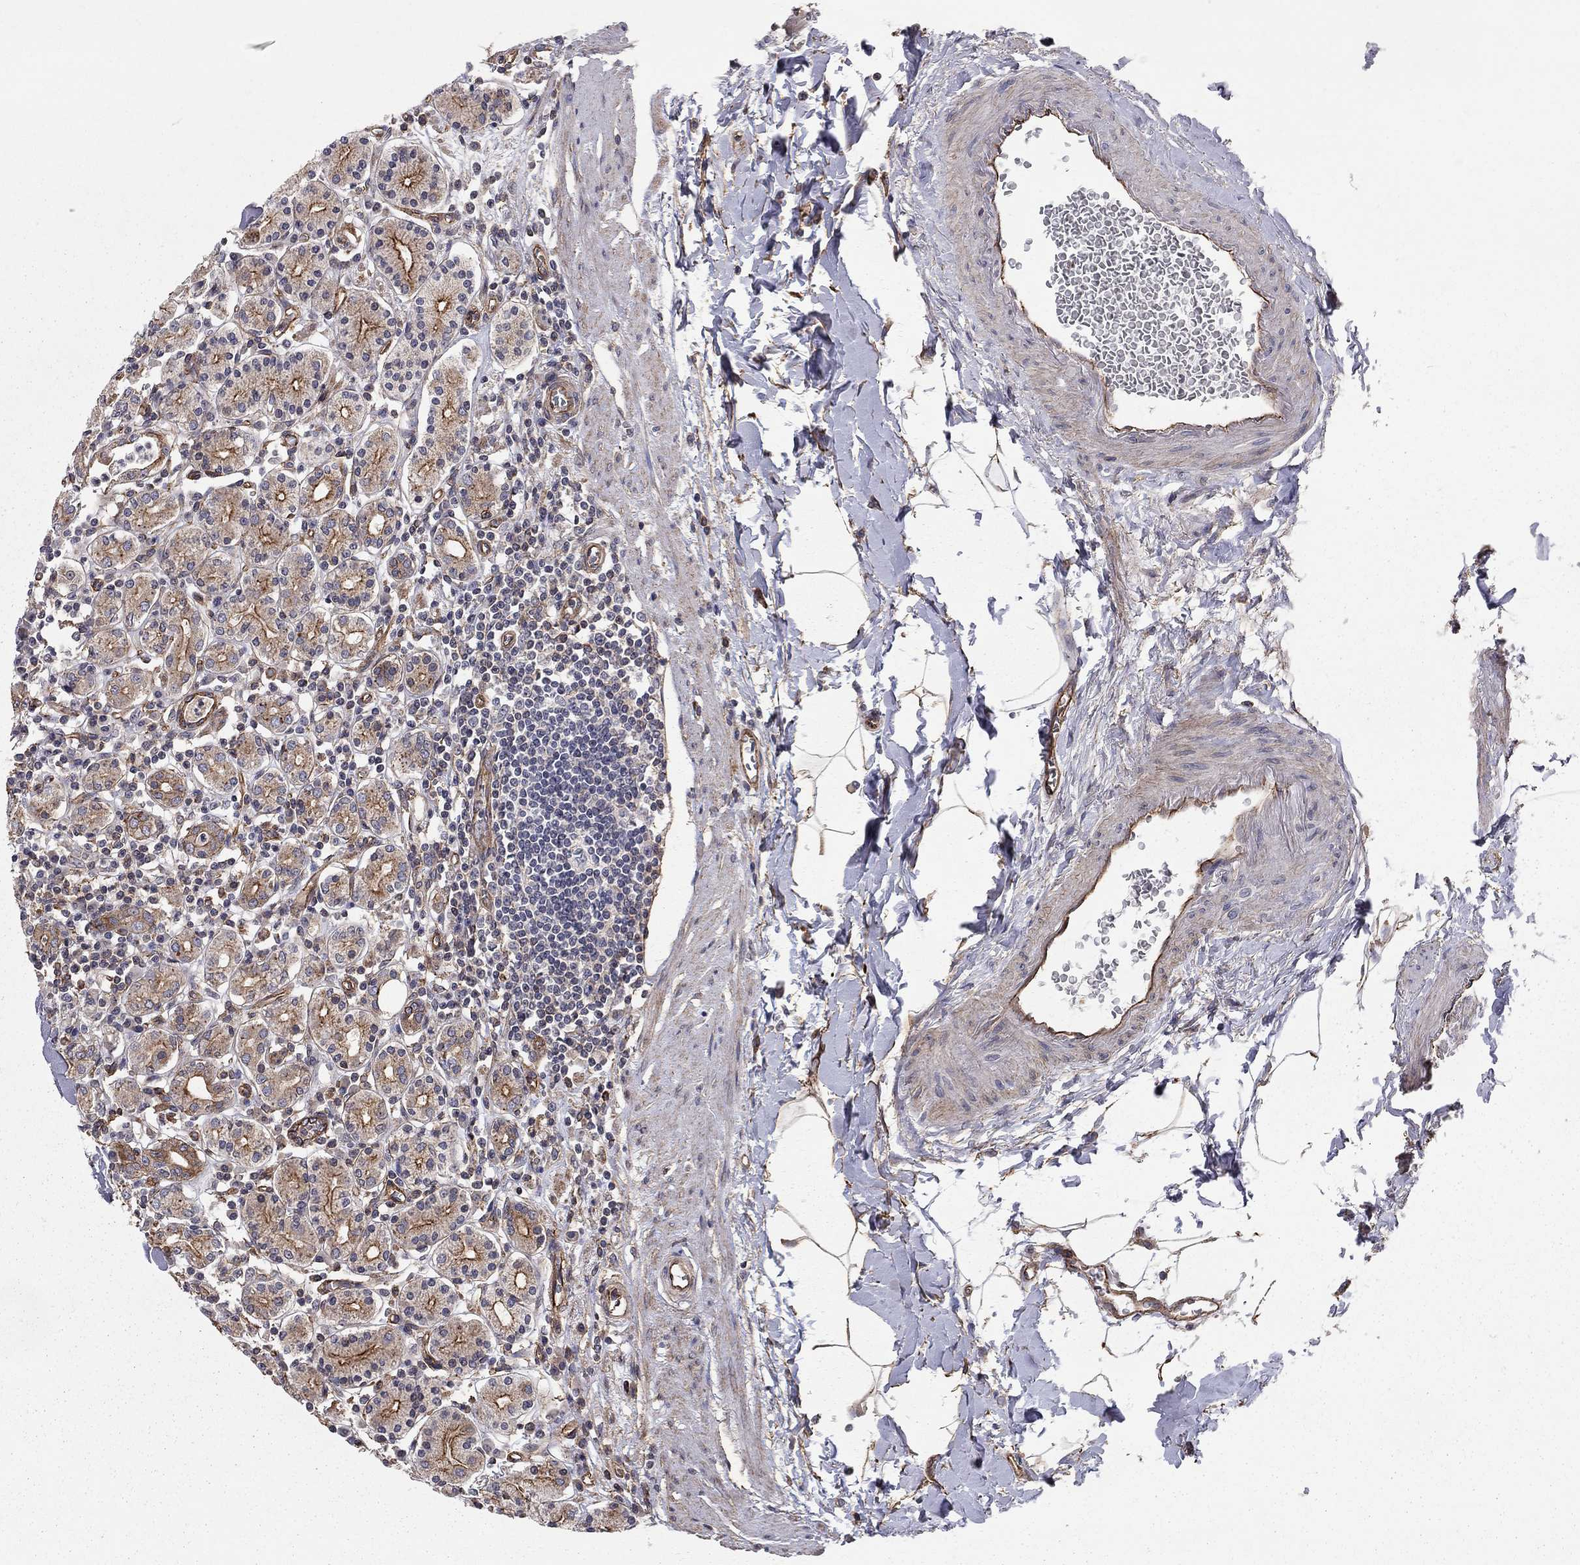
{"staining": {"intensity": "strong", "quantity": "25%-75%", "location": "cytoplasmic/membranous"}, "tissue": "stomach", "cell_type": "Glandular cells", "image_type": "normal", "snomed": [{"axis": "morphology", "description": "Normal tissue, NOS"}, {"axis": "topography", "description": "Stomach, upper"}, {"axis": "topography", "description": "Stomach"}], "caption": "The immunohistochemical stain labels strong cytoplasmic/membranous positivity in glandular cells of benign stomach.", "gene": "RASEF", "patient": {"sex": "male", "age": 62}}